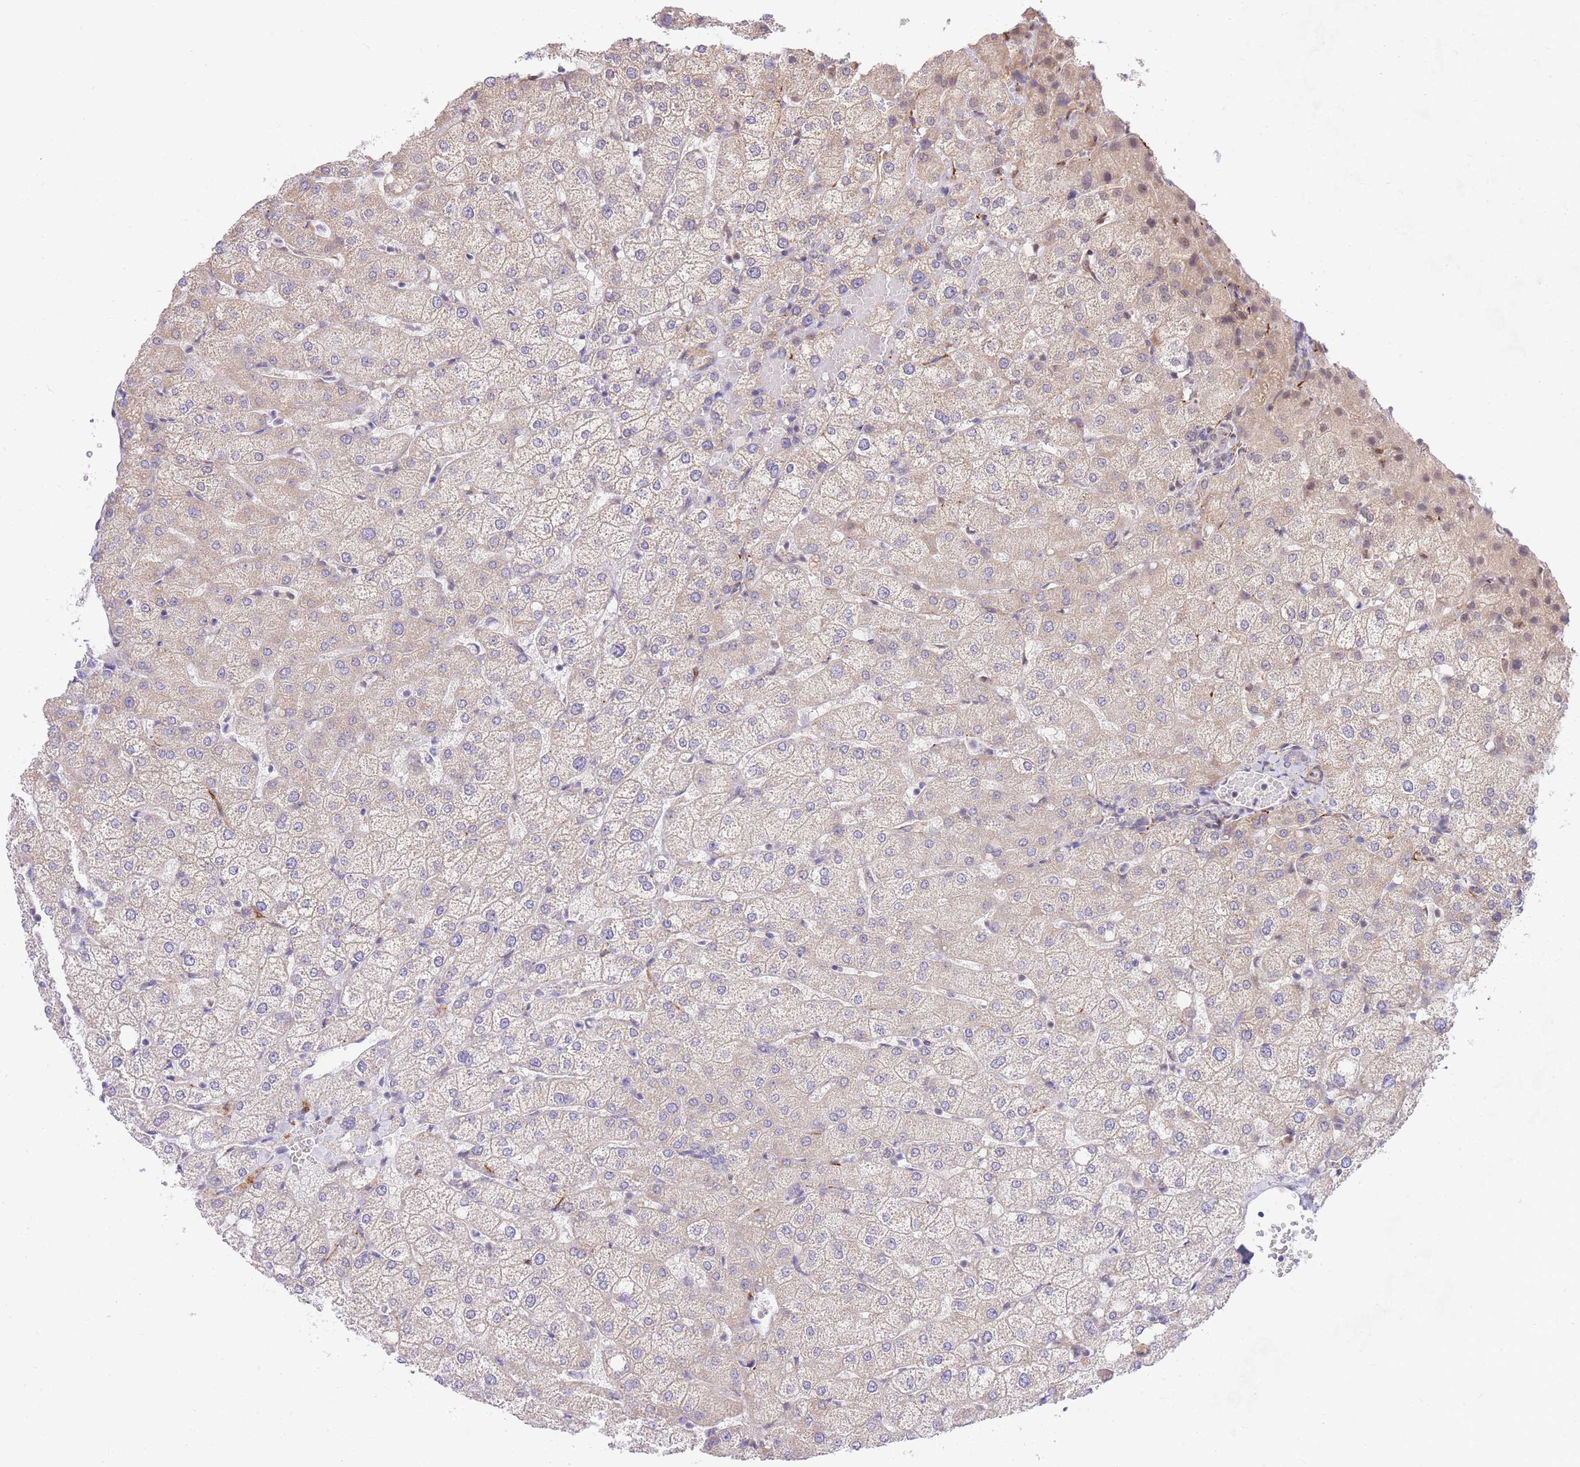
{"staining": {"intensity": "negative", "quantity": "none", "location": "none"}, "tissue": "liver", "cell_type": "Cholangiocytes", "image_type": "normal", "snomed": [{"axis": "morphology", "description": "Normal tissue, NOS"}, {"axis": "topography", "description": "Liver"}], "caption": "Cholangiocytes are negative for brown protein staining in normal liver. (DAB (3,3'-diaminobenzidine) IHC, high magnification).", "gene": "S100PBP", "patient": {"sex": "female", "age": 54}}